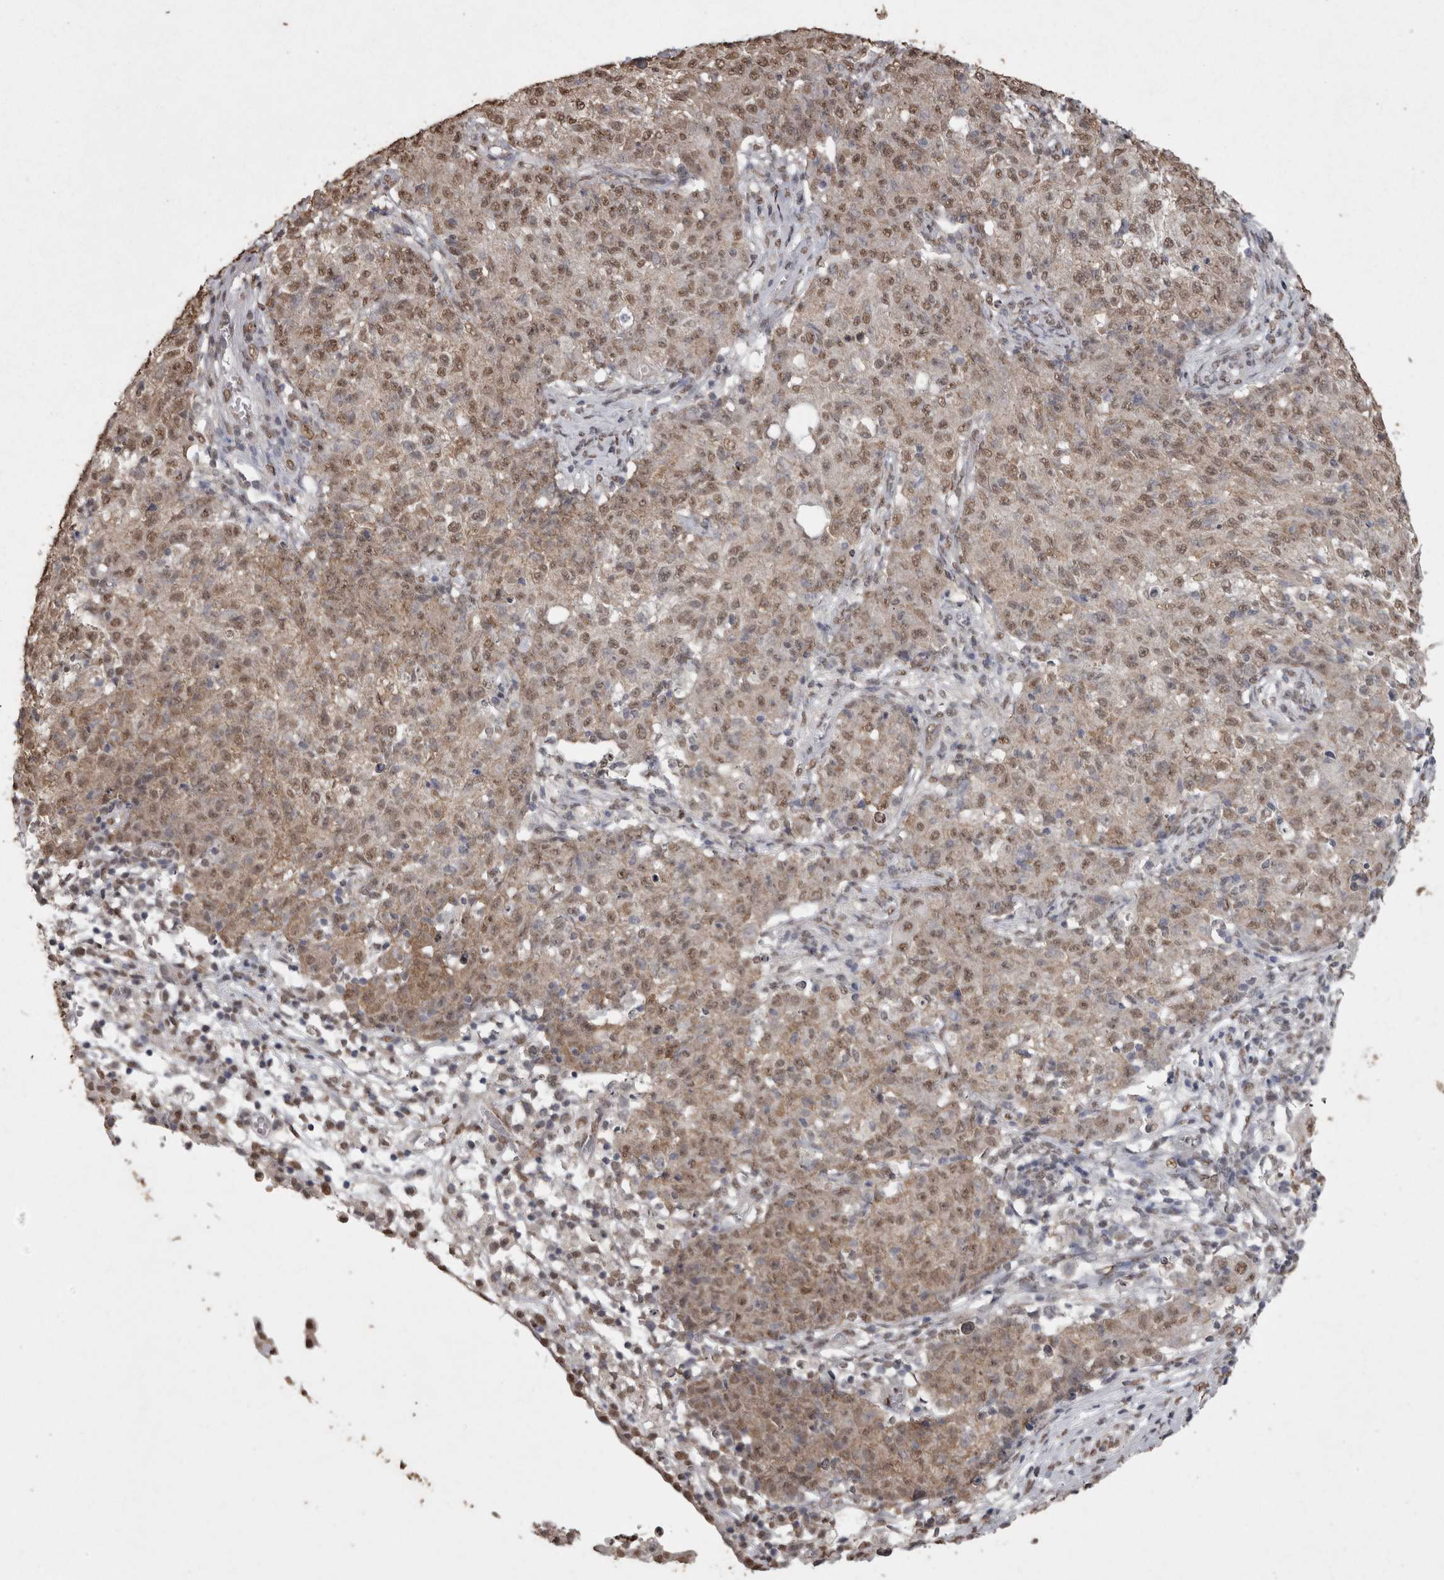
{"staining": {"intensity": "weak", "quantity": ">75%", "location": "nuclear"}, "tissue": "ovarian cancer", "cell_type": "Tumor cells", "image_type": "cancer", "snomed": [{"axis": "morphology", "description": "Carcinoma, endometroid"}, {"axis": "topography", "description": "Ovary"}], "caption": "Endometroid carcinoma (ovarian) stained for a protein (brown) reveals weak nuclear positive staining in about >75% of tumor cells.", "gene": "SMAD7", "patient": {"sex": "female", "age": 42}}